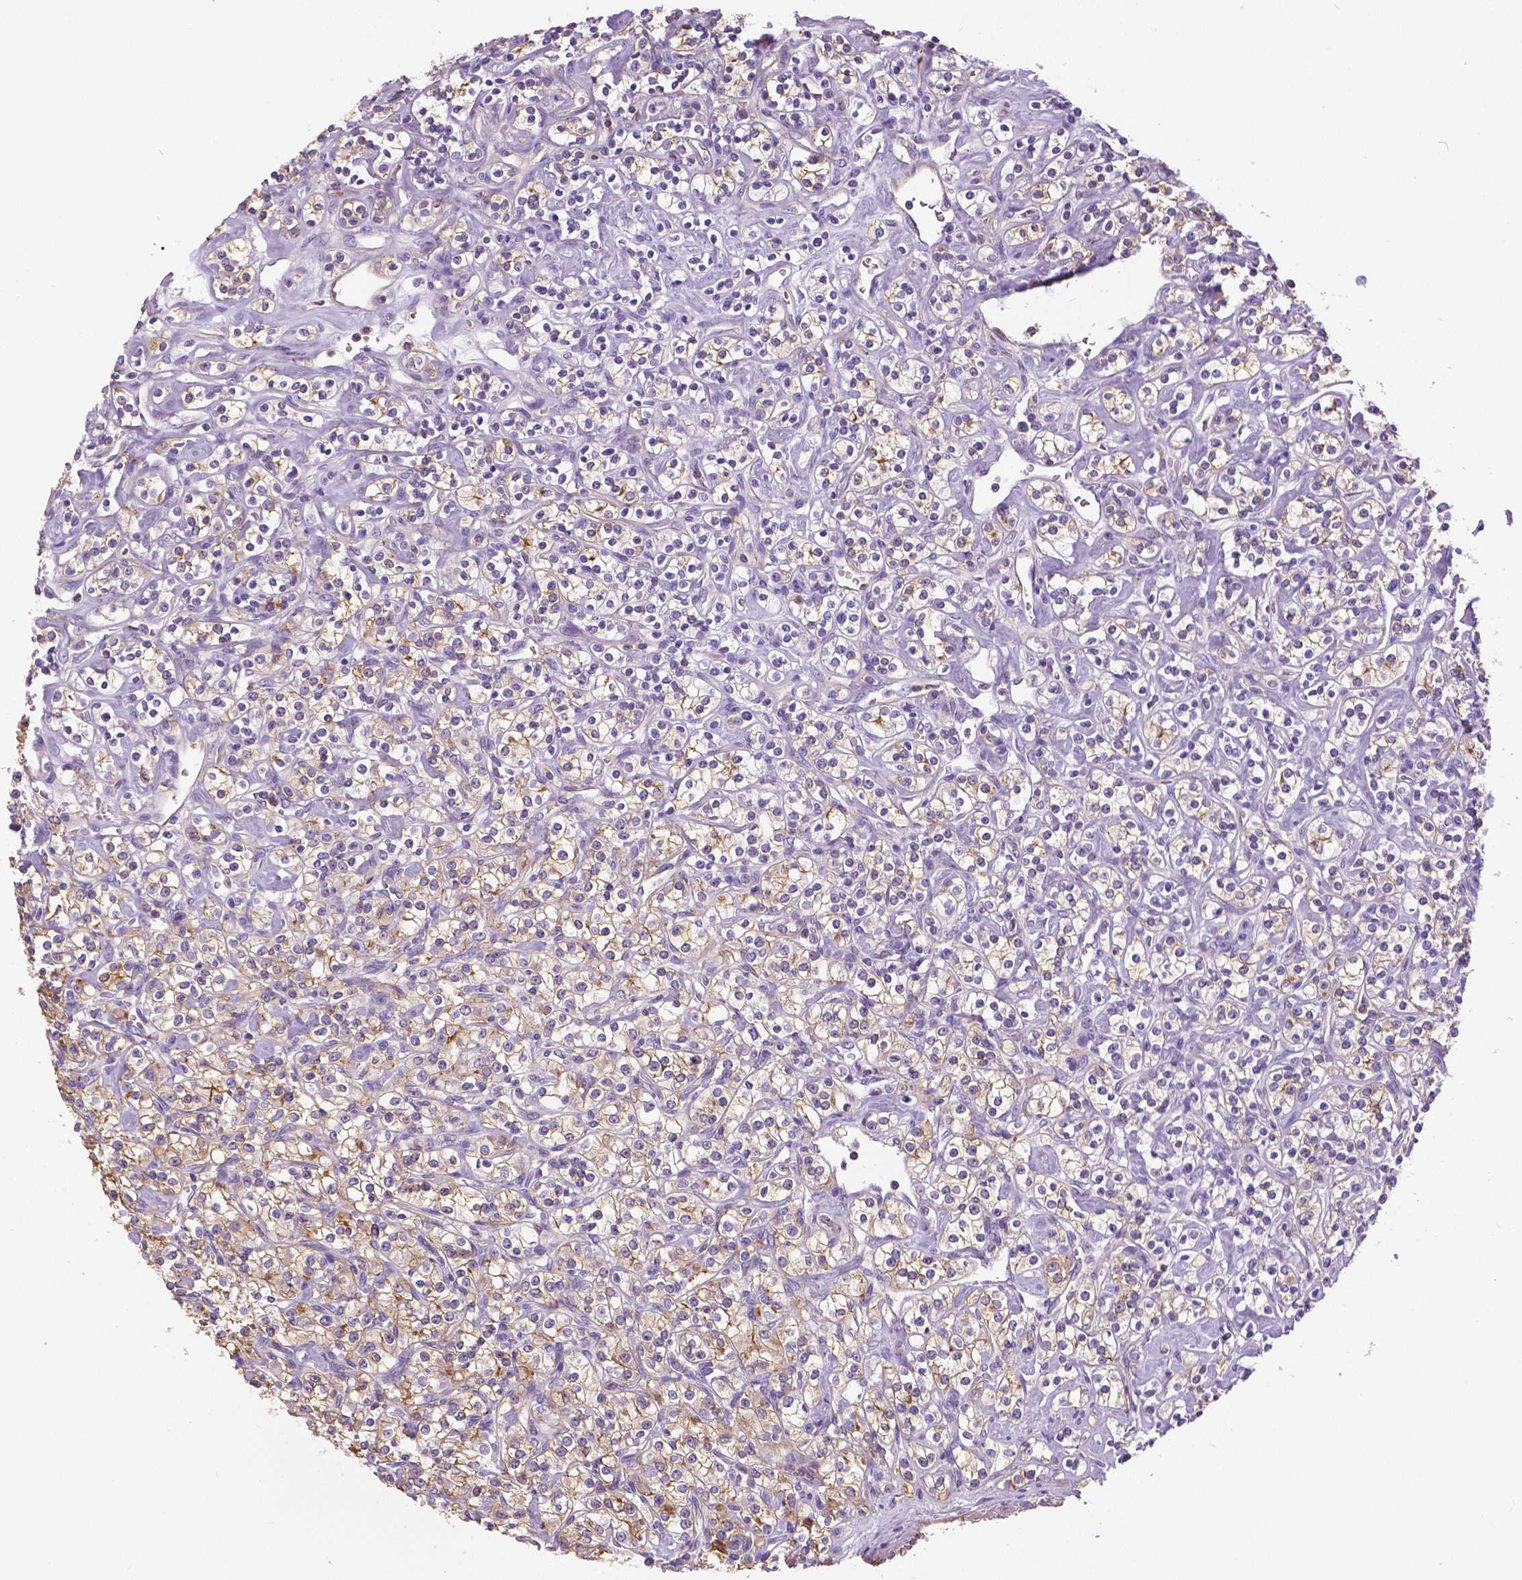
{"staining": {"intensity": "weak", "quantity": "25%-75%", "location": "cytoplasmic/membranous"}, "tissue": "renal cancer", "cell_type": "Tumor cells", "image_type": "cancer", "snomed": [{"axis": "morphology", "description": "Adenocarcinoma, NOS"}, {"axis": "topography", "description": "Kidney"}], "caption": "Immunohistochemical staining of human renal cancer reveals weak cytoplasmic/membranous protein staining in approximately 25%-75% of tumor cells.", "gene": "ANXA13", "patient": {"sex": "male", "age": 77}}